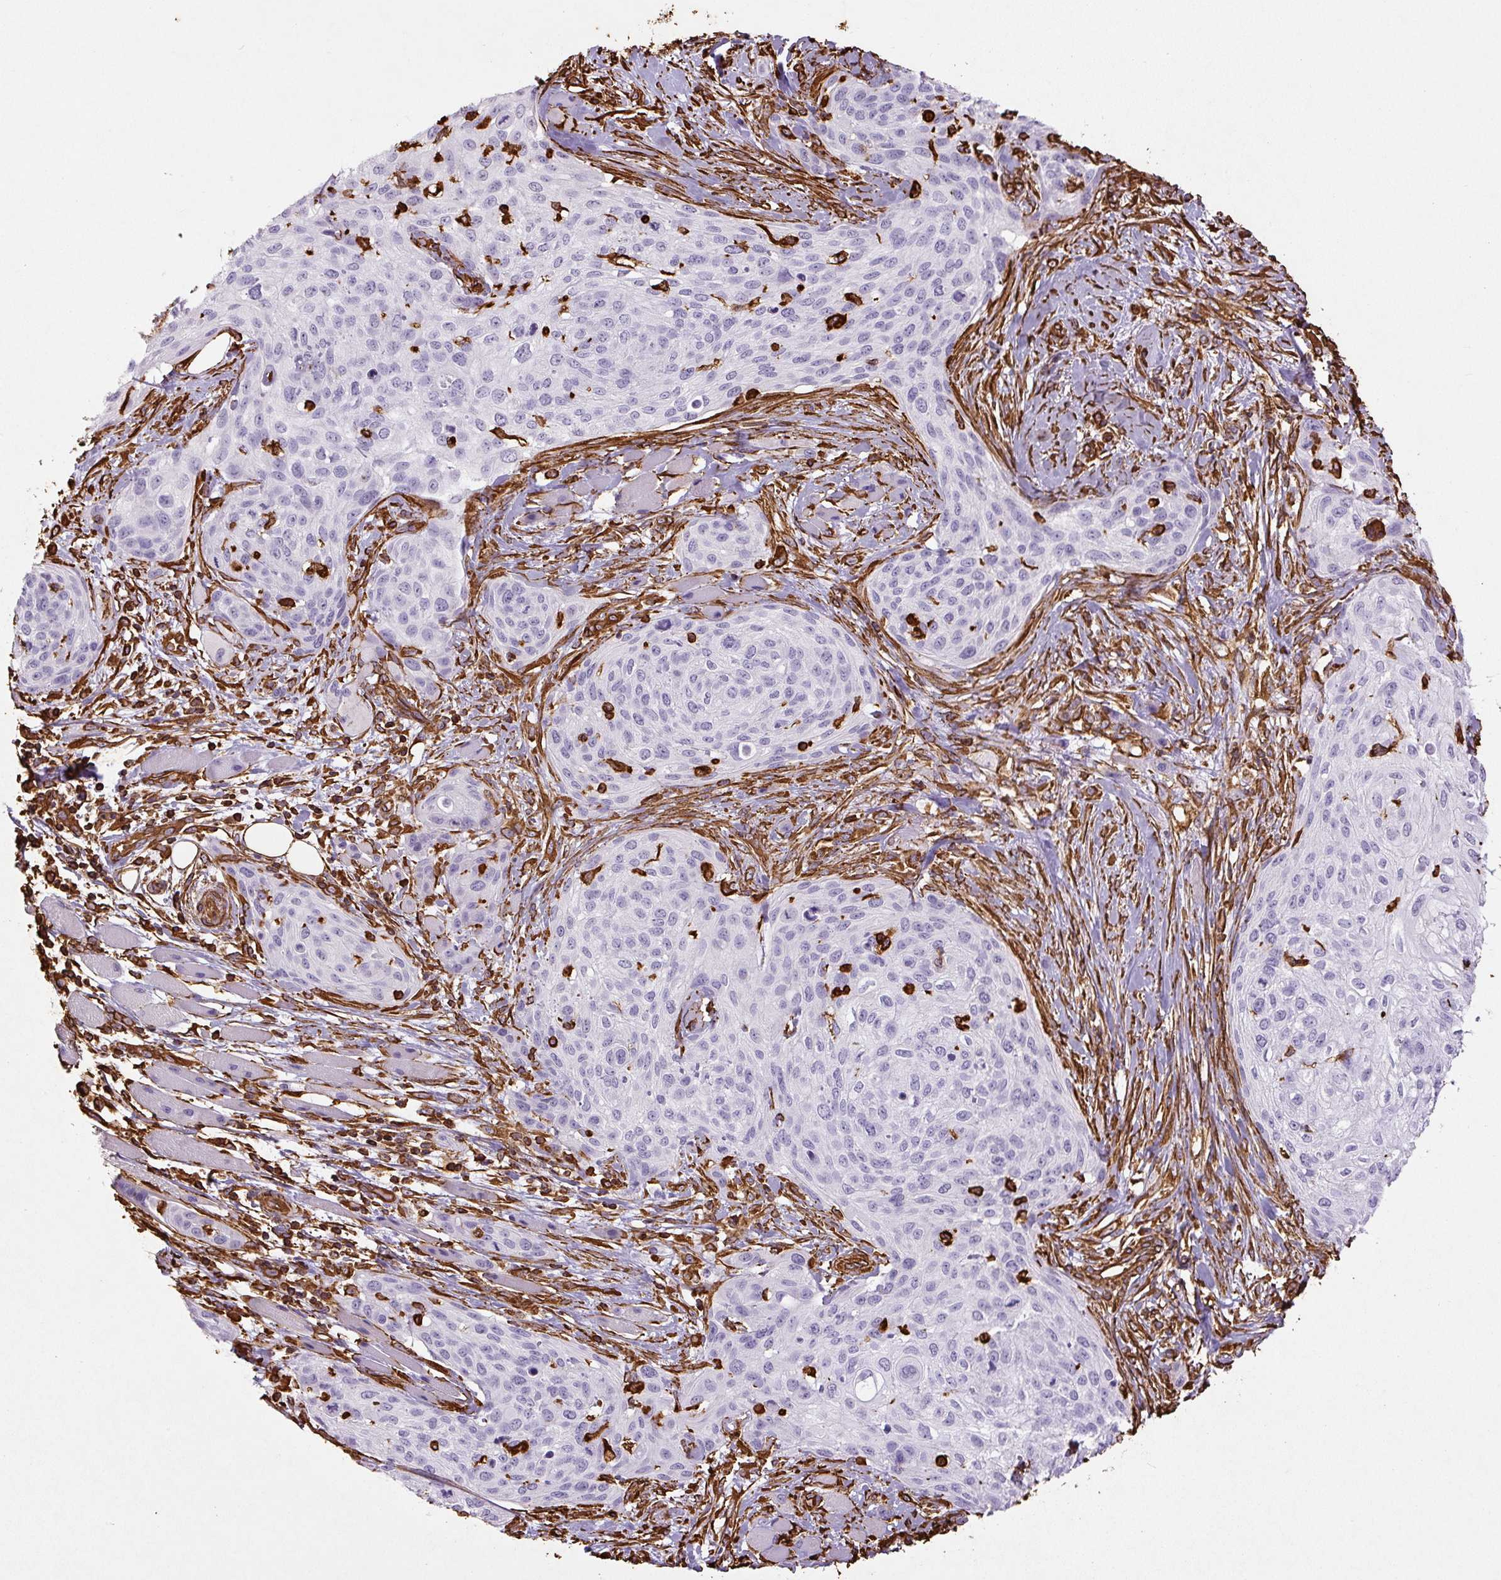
{"staining": {"intensity": "negative", "quantity": "none", "location": "none"}, "tissue": "skin cancer", "cell_type": "Tumor cells", "image_type": "cancer", "snomed": [{"axis": "morphology", "description": "Squamous cell carcinoma, NOS"}, {"axis": "topography", "description": "Skin"}], "caption": "The image reveals no significant staining in tumor cells of skin cancer.", "gene": "VIM", "patient": {"sex": "female", "age": 87}}